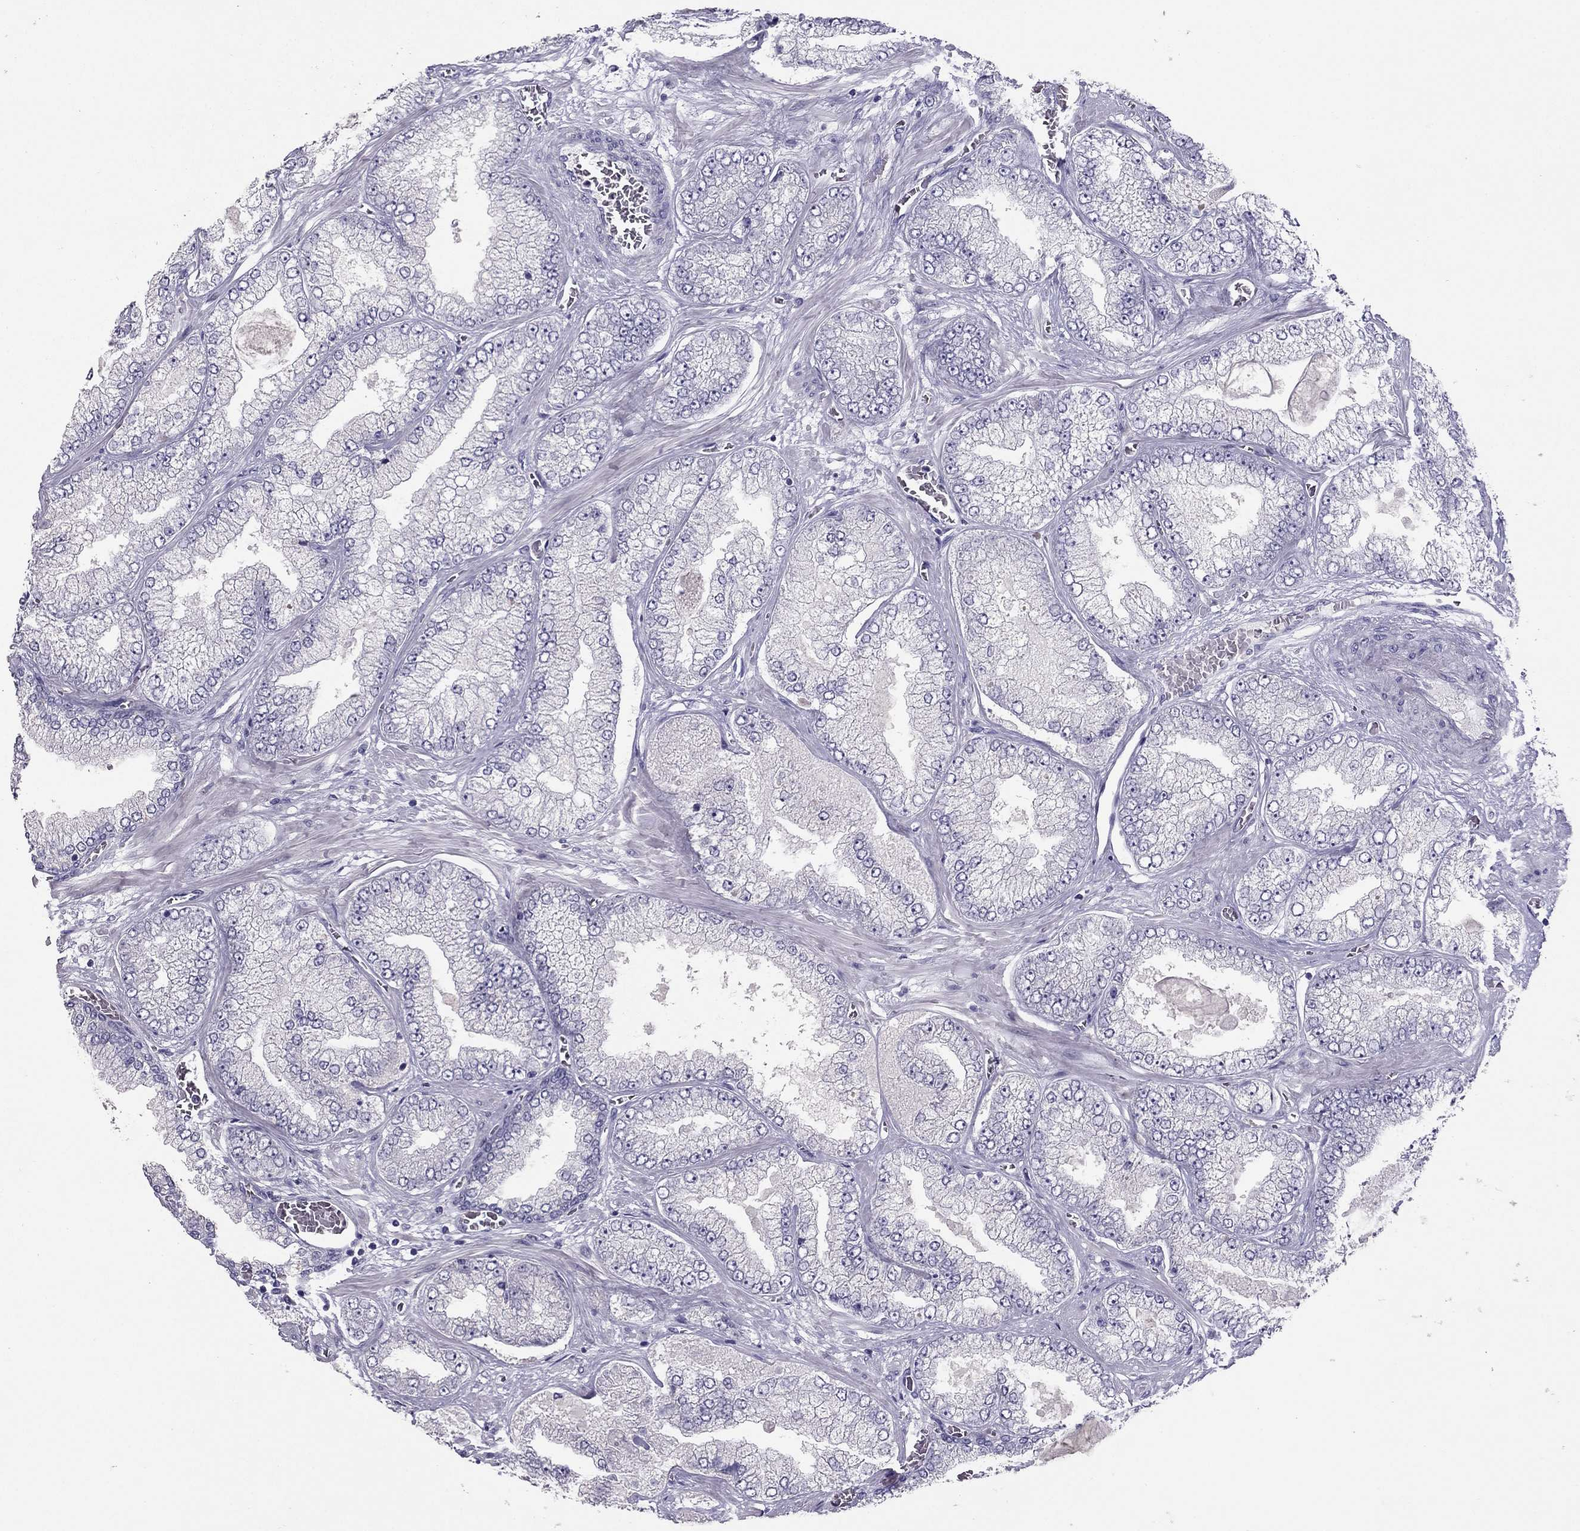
{"staining": {"intensity": "negative", "quantity": "none", "location": "none"}, "tissue": "prostate cancer", "cell_type": "Tumor cells", "image_type": "cancer", "snomed": [{"axis": "morphology", "description": "Adenocarcinoma, Low grade"}, {"axis": "topography", "description": "Prostate"}], "caption": "Image shows no protein positivity in tumor cells of prostate cancer tissue.", "gene": "RHO", "patient": {"sex": "male", "age": 57}}